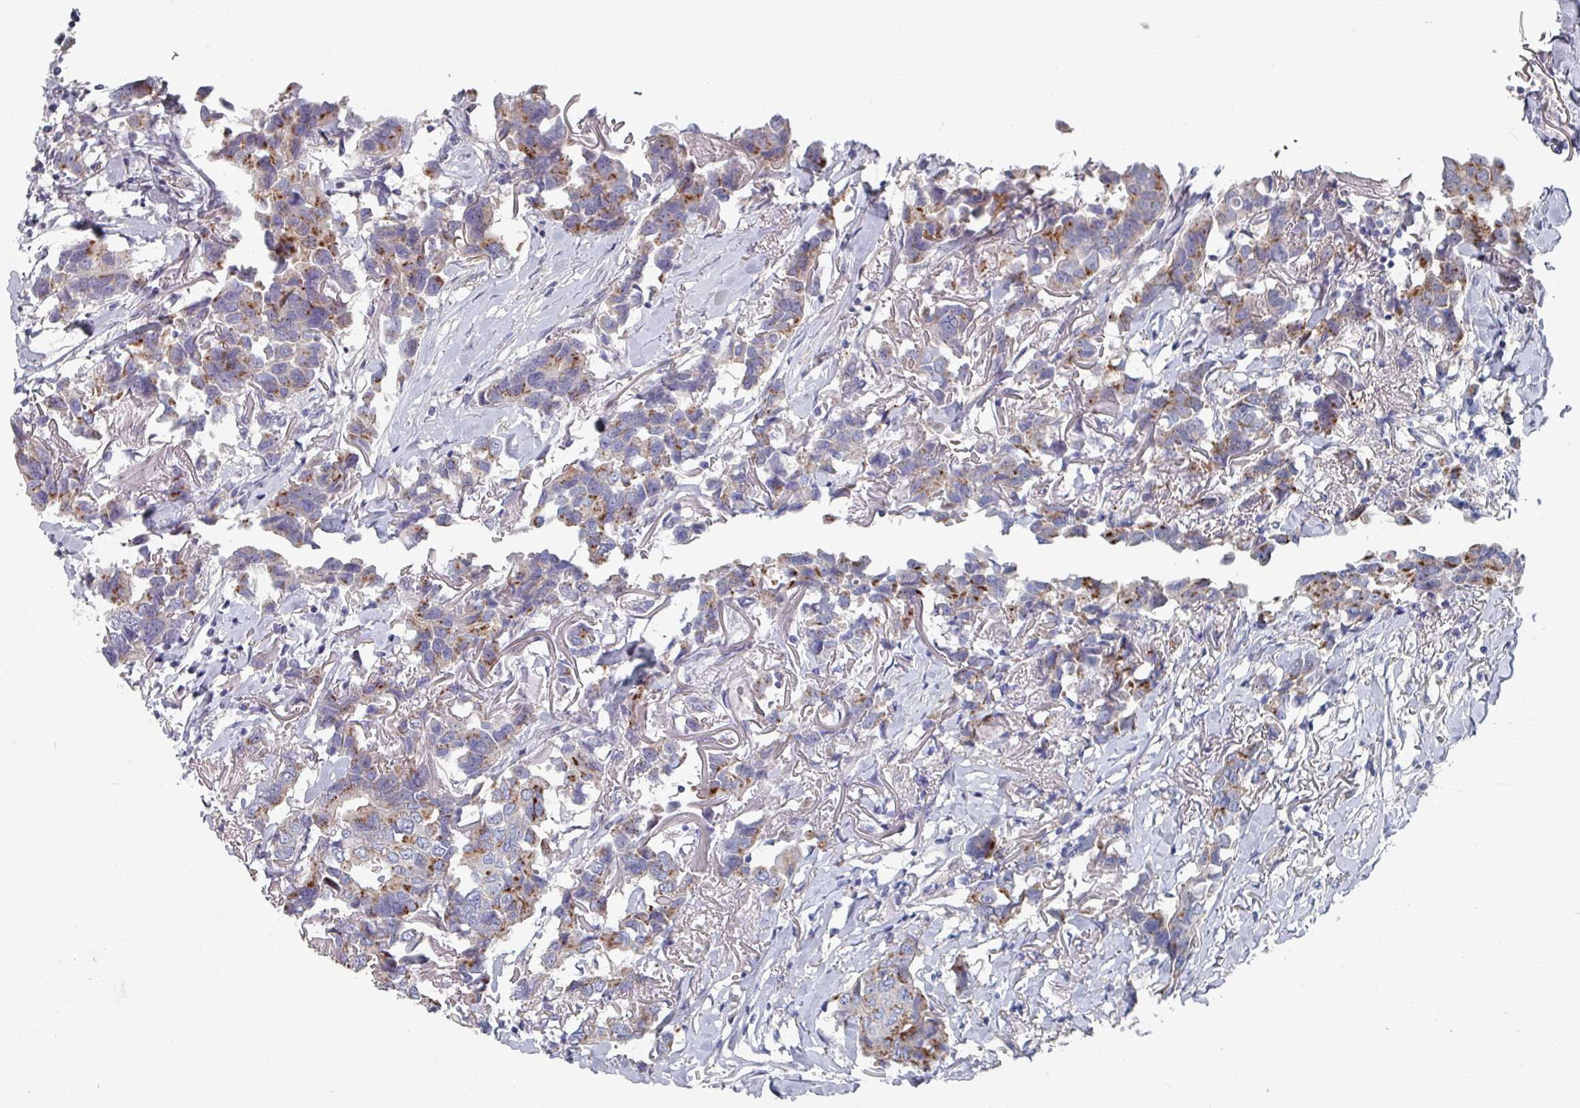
{"staining": {"intensity": "moderate", "quantity": ">75%", "location": "cytoplasmic/membranous"}, "tissue": "breast cancer", "cell_type": "Tumor cells", "image_type": "cancer", "snomed": [{"axis": "morphology", "description": "Duct carcinoma"}, {"axis": "topography", "description": "Breast"}], "caption": "A high-resolution histopathology image shows IHC staining of breast invasive ductal carcinoma, which displays moderate cytoplasmic/membranous positivity in about >75% of tumor cells.", "gene": "EFL1", "patient": {"sex": "female", "age": 80}}